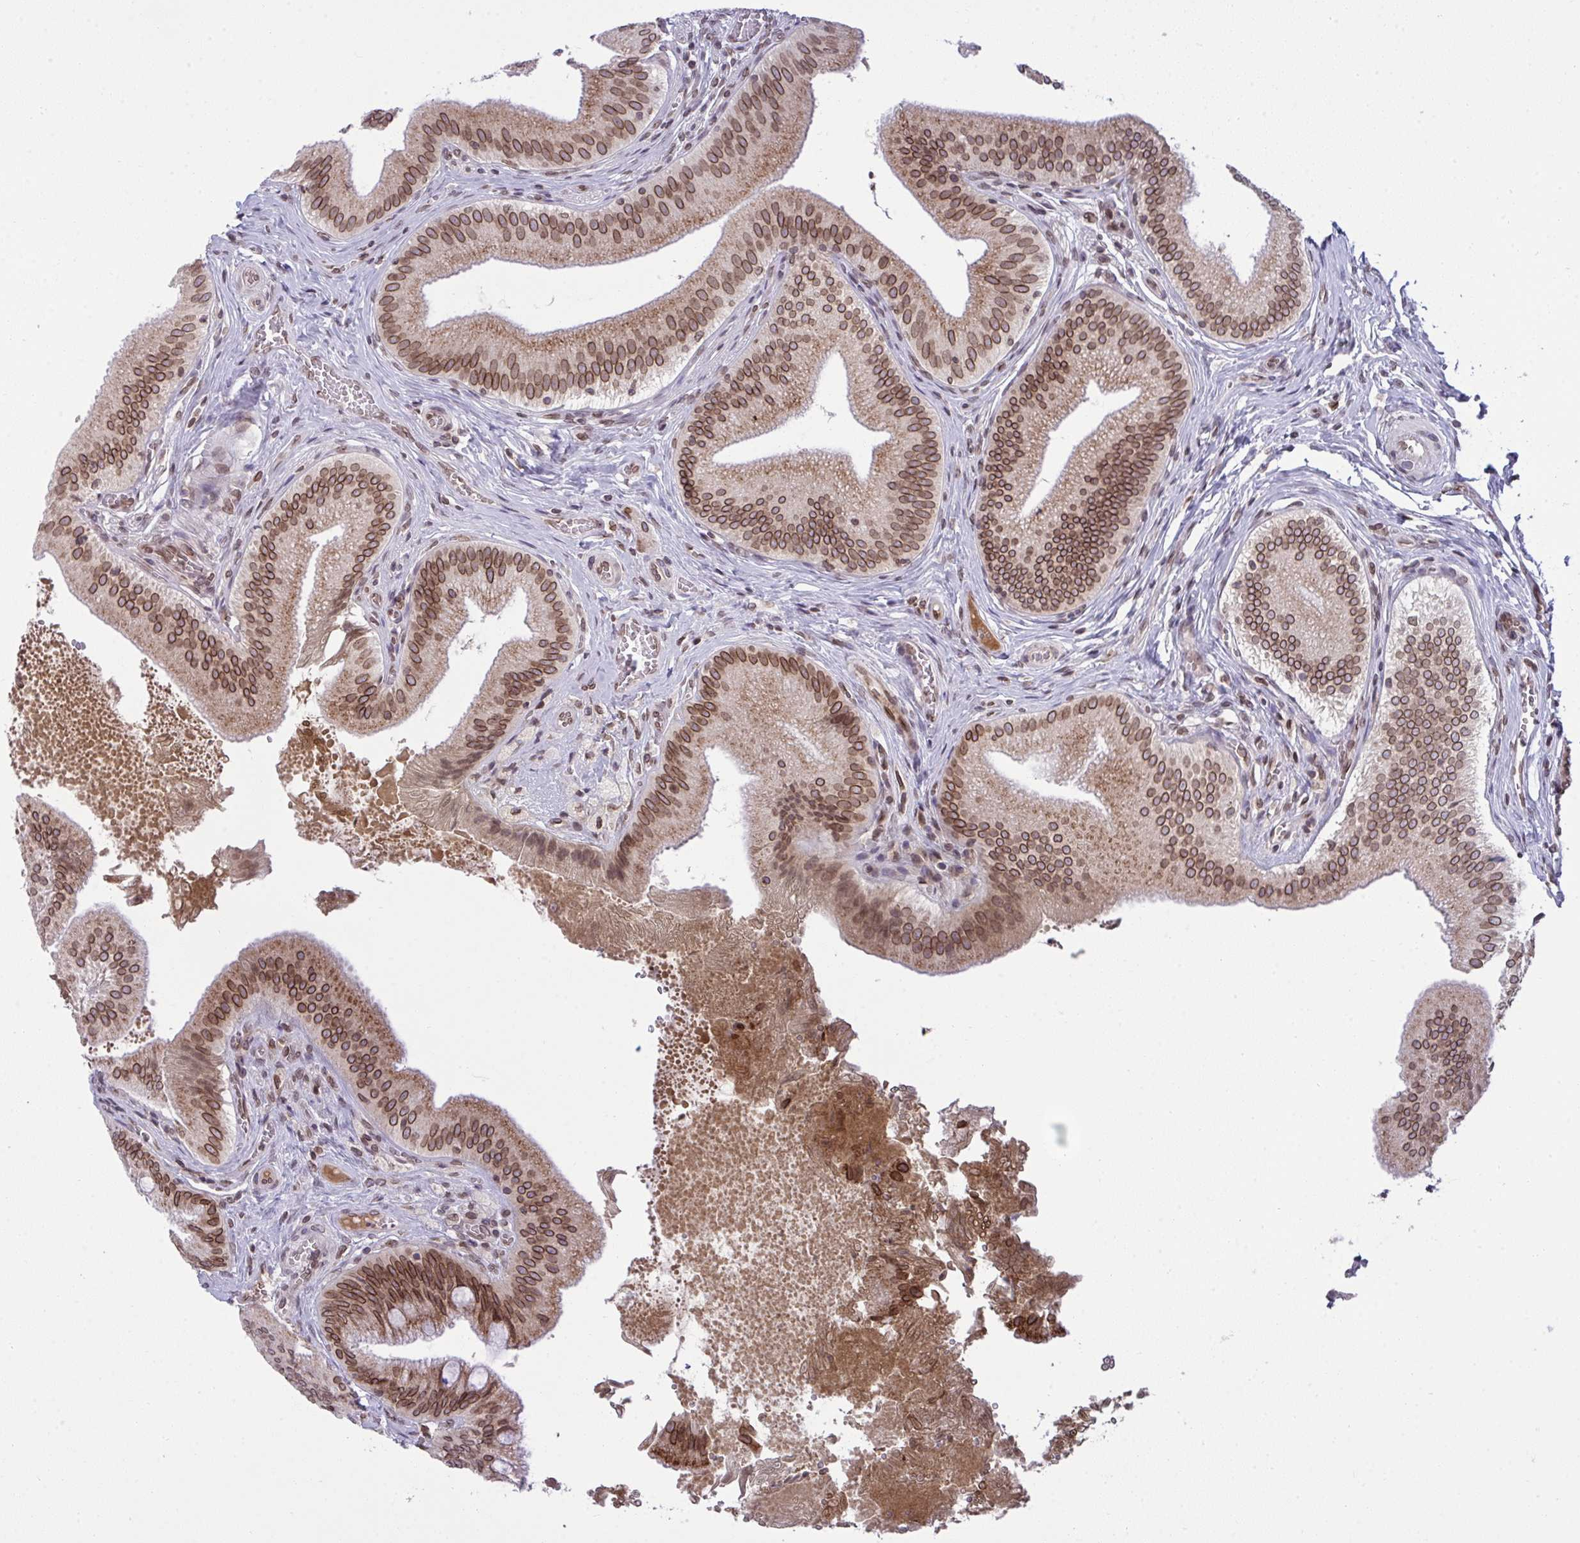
{"staining": {"intensity": "moderate", "quantity": ">75%", "location": "cytoplasmic/membranous,nuclear"}, "tissue": "gallbladder", "cell_type": "Glandular cells", "image_type": "normal", "snomed": [{"axis": "morphology", "description": "Normal tissue, NOS"}, {"axis": "topography", "description": "Gallbladder"}], "caption": "This micrograph reveals immunohistochemistry (IHC) staining of unremarkable gallbladder, with medium moderate cytoplasmic/membranous,nuclear staining in approximately >75% of glandular cells.", "gene": "RANBP2", "patient": {"sex": "male", "age": 17}}